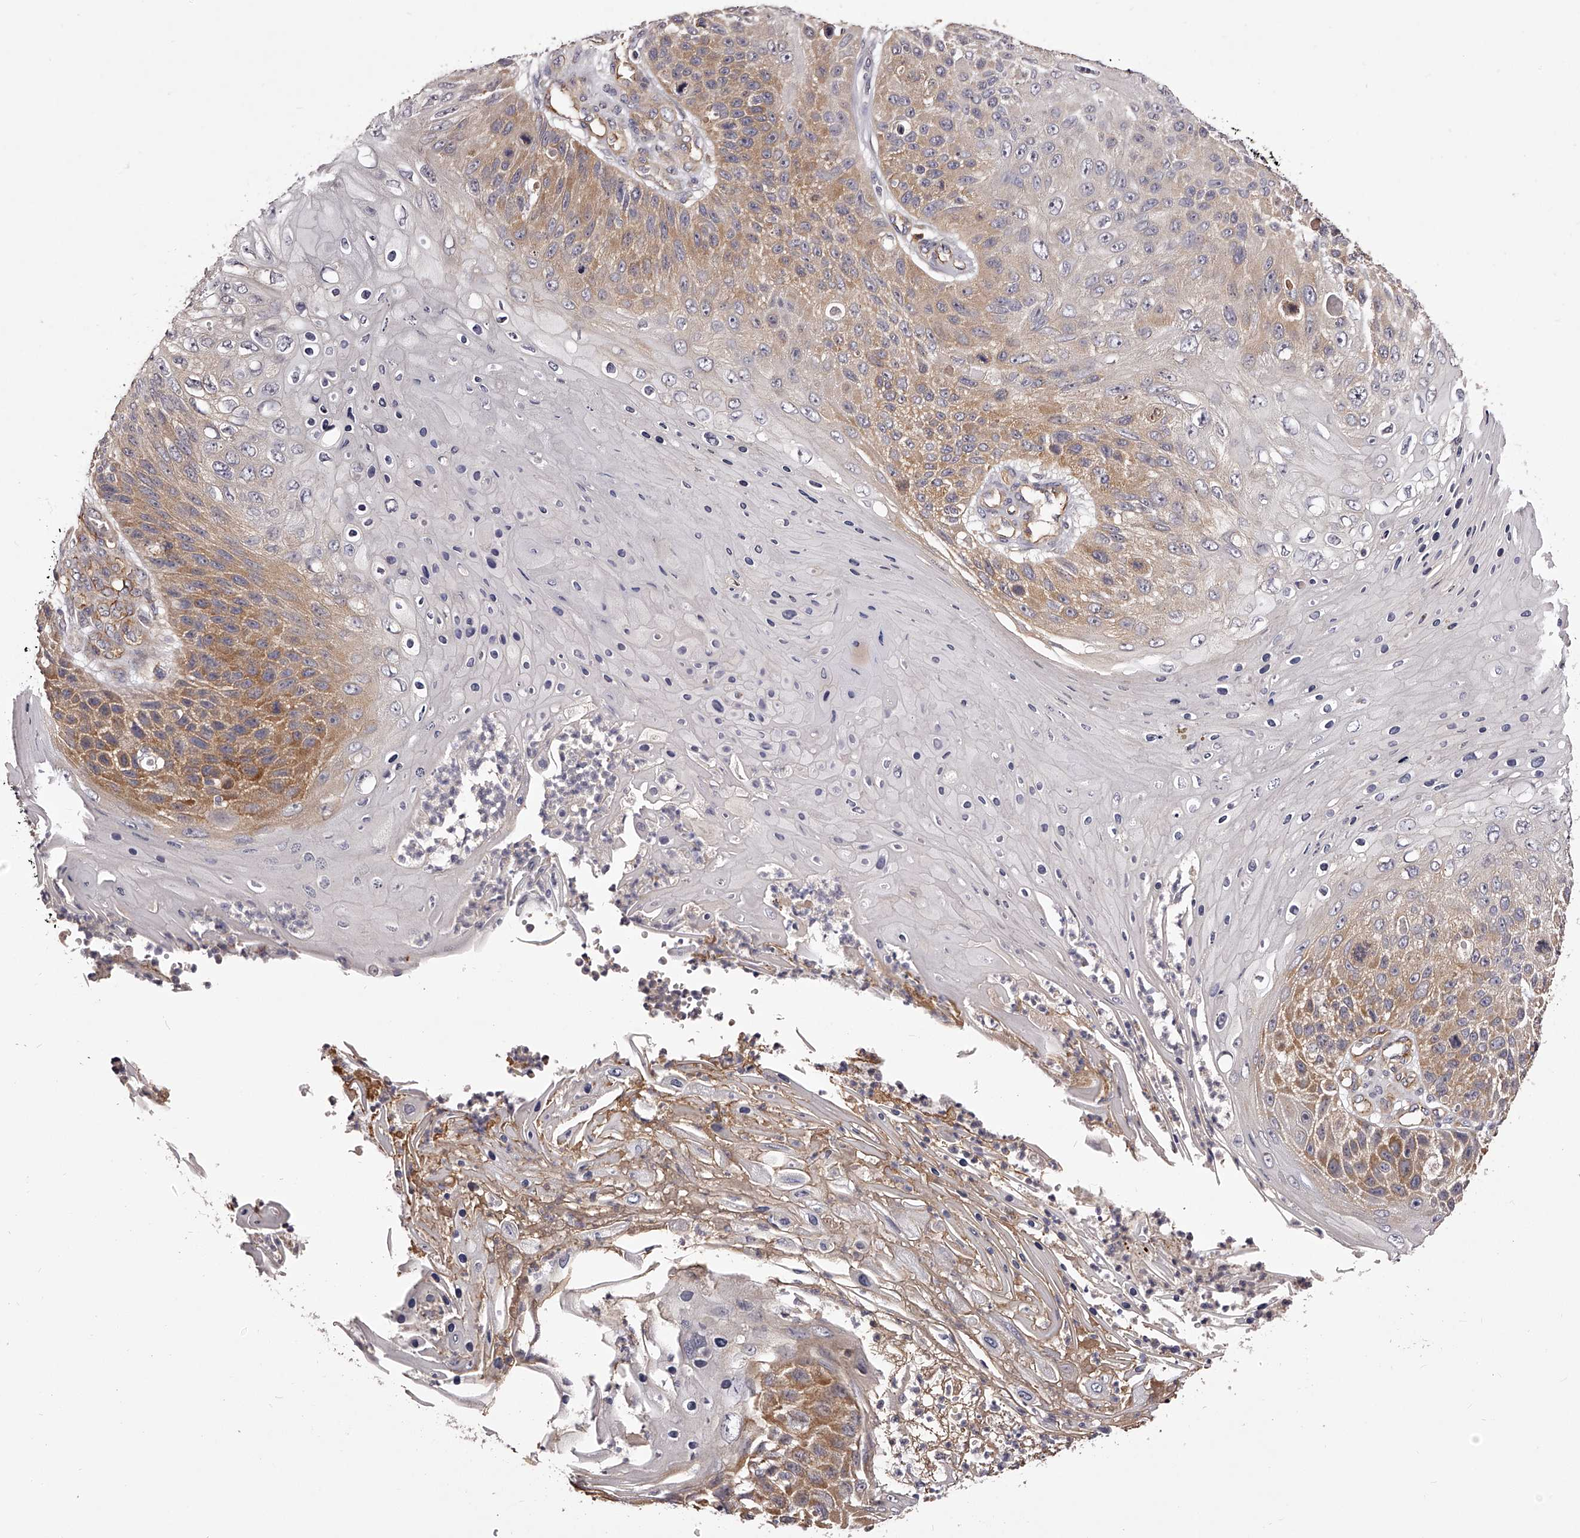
{"staining": {"intensity": "moderate", "quantity": ">75%", "location": "cytoplasmic/membranous"}, "tissue": "skin cancer", "cell_type": "Tumor cells", "image_type": "cancer", "snomed": [{"axis": "morphology", "description": "Squamous cell carcinoma, NOS"}, {"axis": "topography", "description": "Skin"}], "caption": "The immunohistochemical stain labels moderate cytoplasmic/membranous staining in tumor cells of skin cancer (squamous cell carcinoma) tissue.", "gene": "LTV1", "patient": {"sex": "female", "age": 88}}